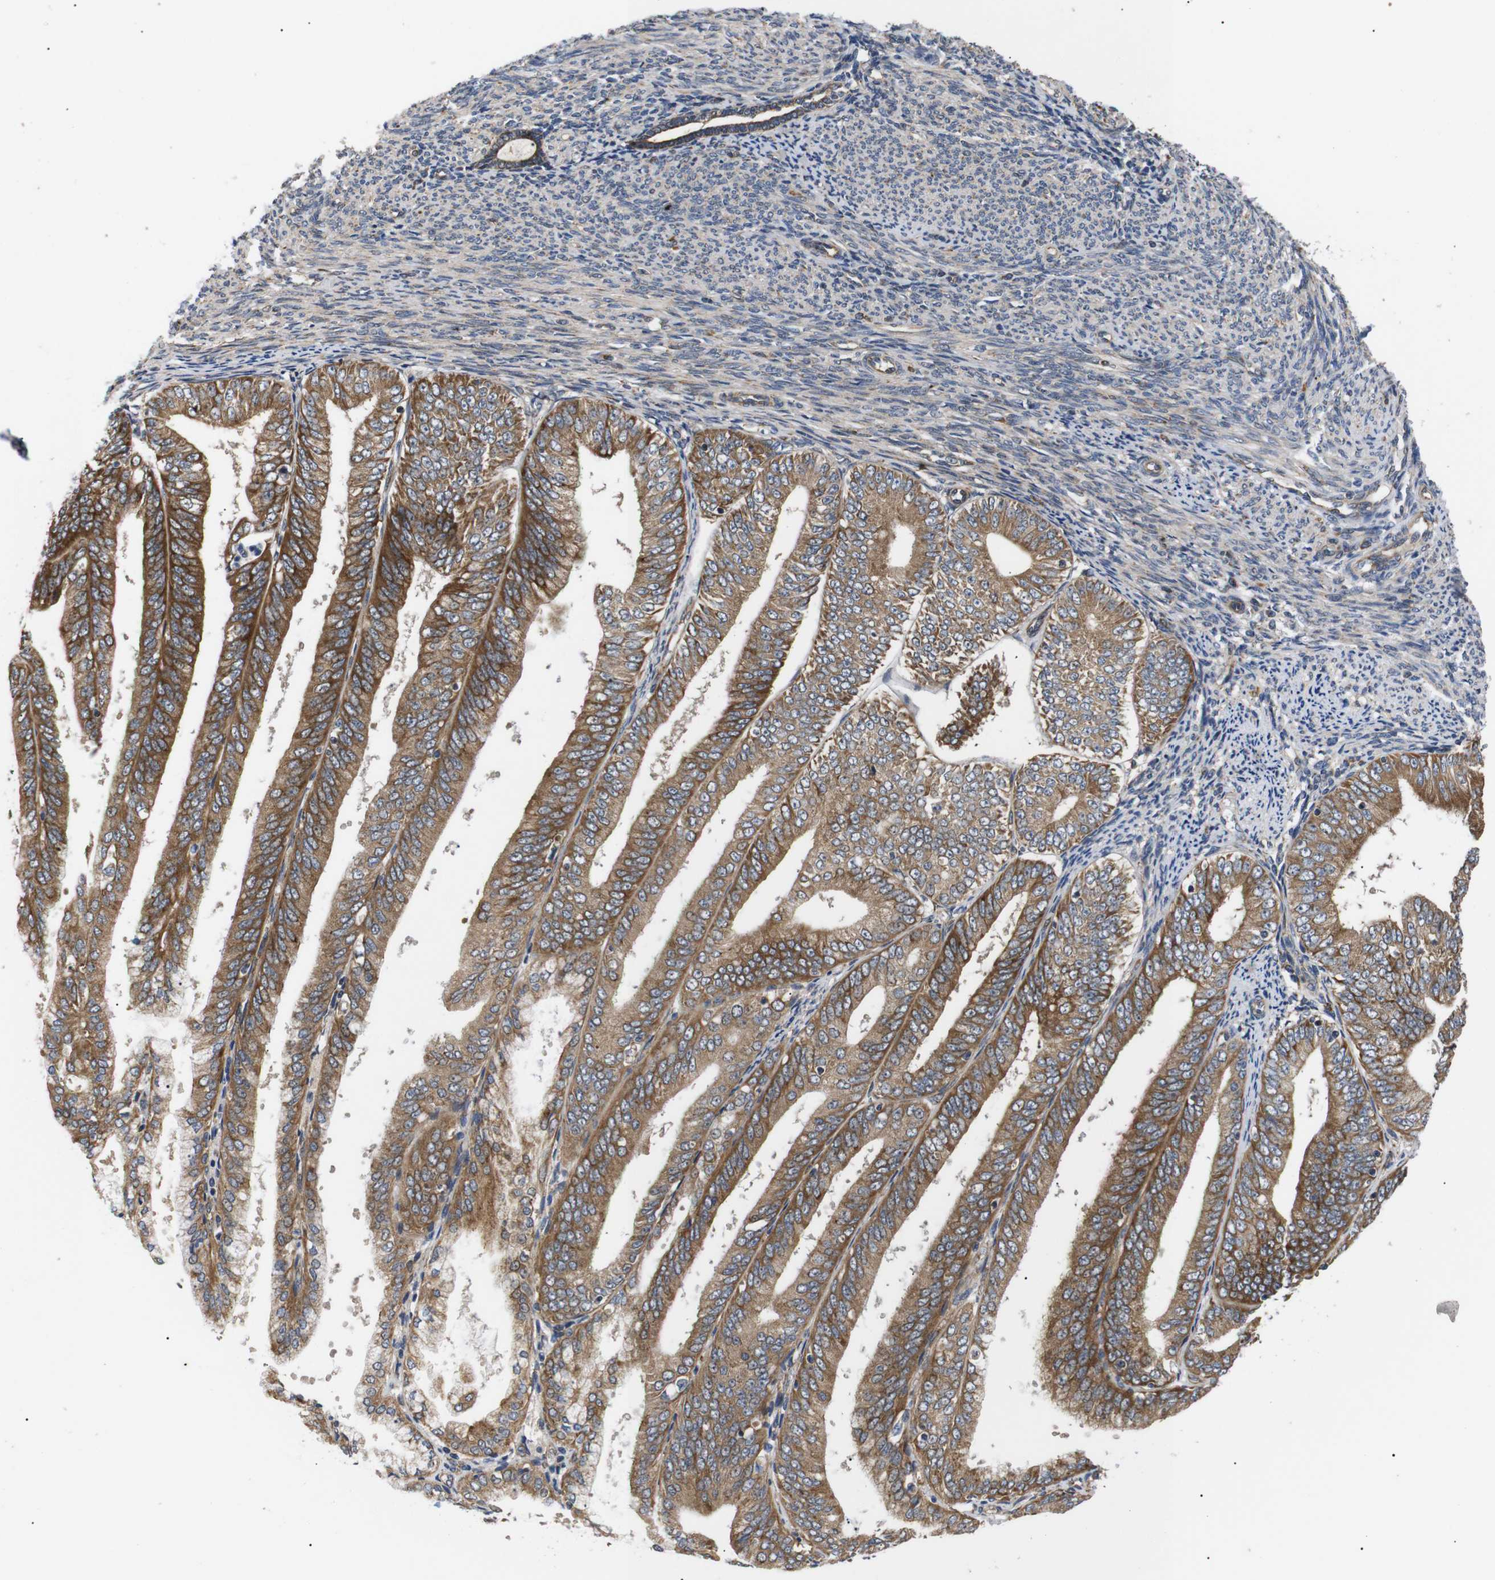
{"staining": {"intensity": "moderate", "quantity": ">75%", "location": "cytoplasmic/membranous"}, "tissue": "endometrial cancer", "cell_type": "Tumor cells", "image_type": "cancer", "snomed": [{"axis": "morphology", "description": "Adenocarcinoma, NOS"}, {"axis": "topography", "description": "Endometrium"}], "caption": "Protein expression analysis of endometrial cancer (adenocarcinoma) reveals moderate cytoplasmic/membranous positivity in about >75% of tumor cells.", "gene": "KANK4", "patient": {"sex": "female", "age": 63}}